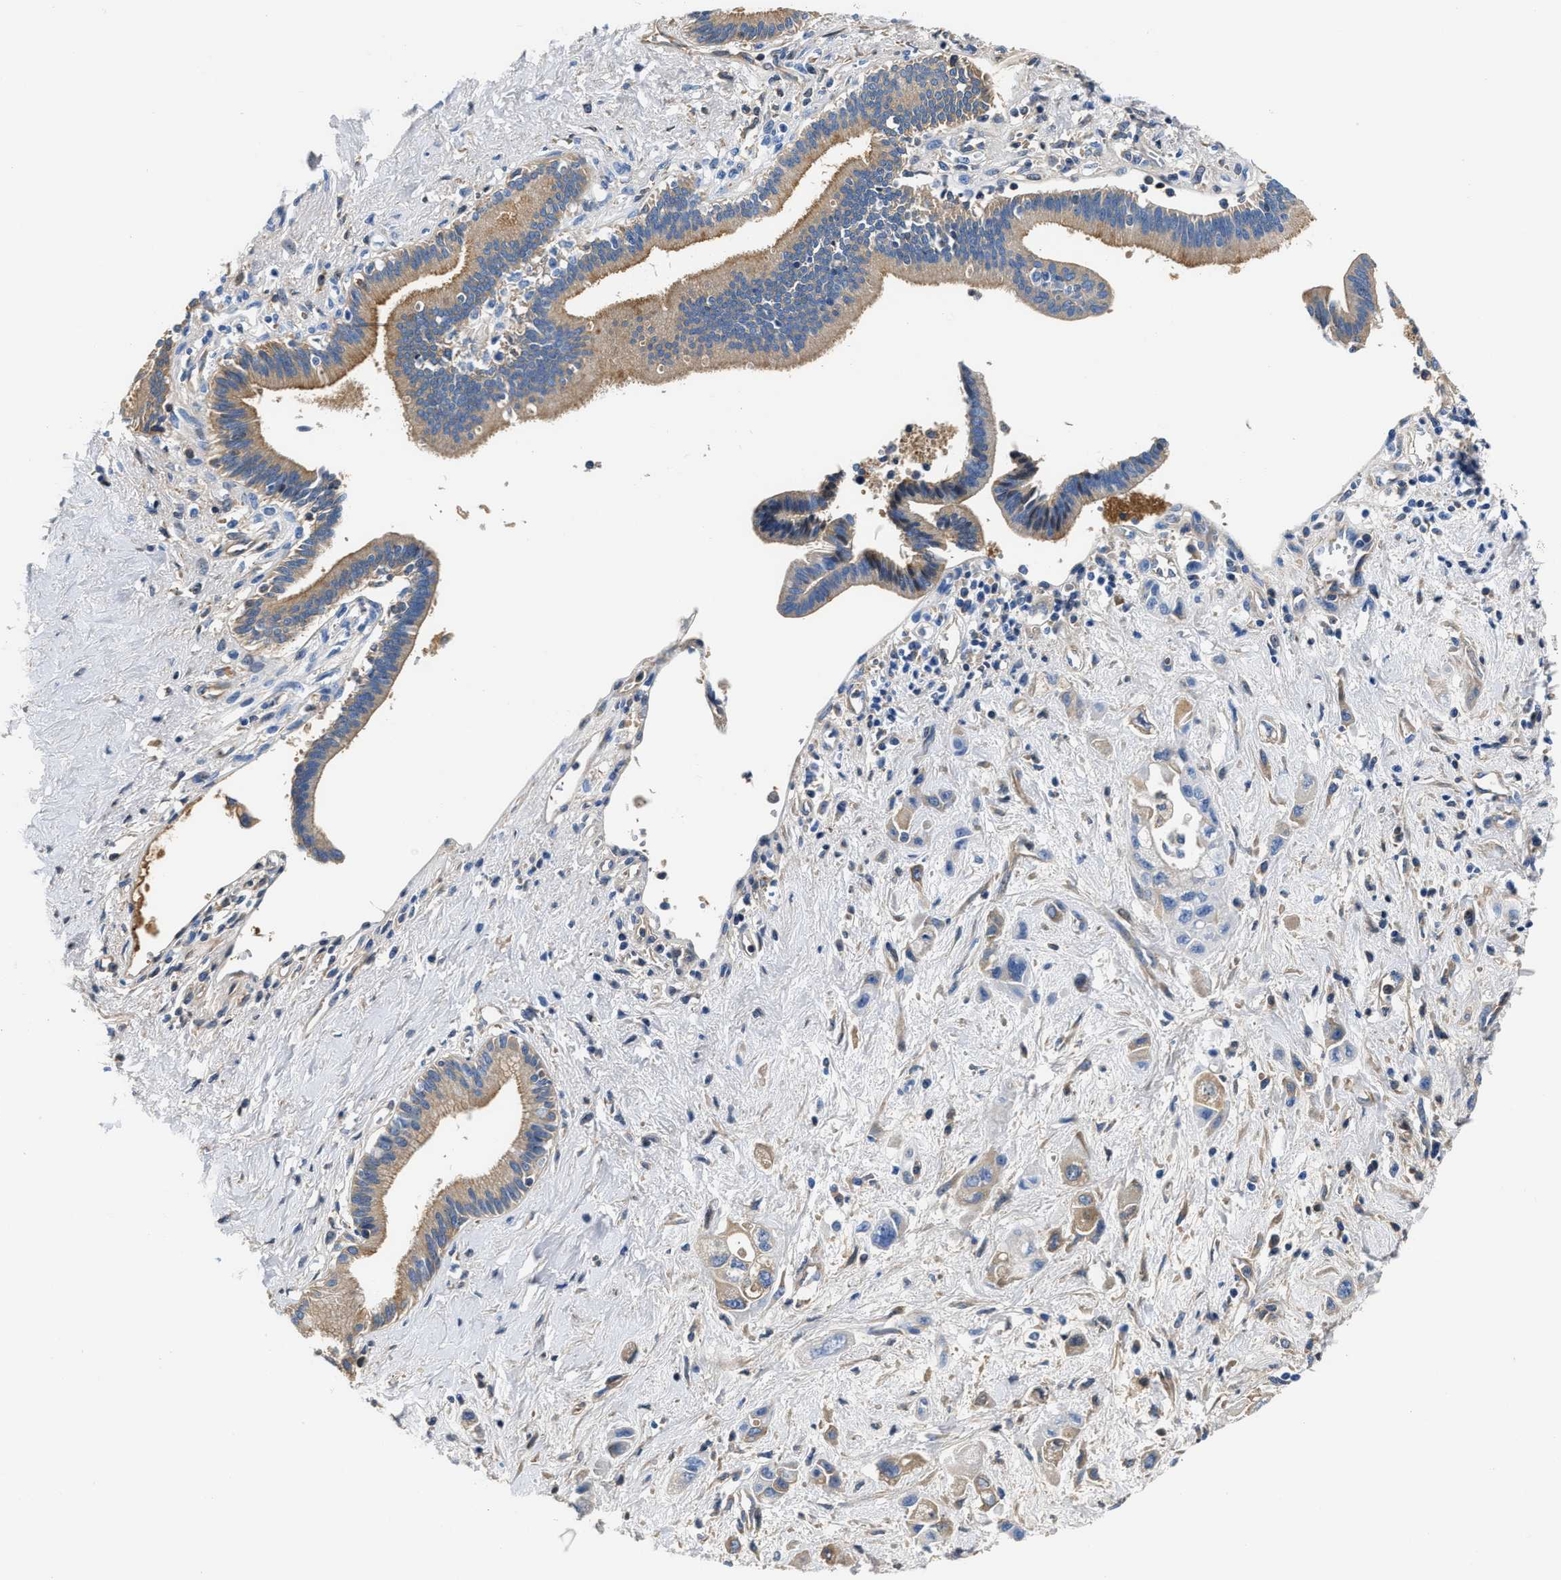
{"staining": {"intensity": "moderate", "quantity": ">75%", "location": "cytoplasmic/membranous"}, "tissue": "pancreatic cancer", "cell_type": "Tumor cells", "image_type": "cancer", "snomed": [{"axis": "morphology", "description": "Adenocarcinoma, NOS"}, {"axis": "topography", "description": "Pancreas"}], "caption": "Tumor cells reveal medium levels of moderate cytoplasmic/membranous expression in about >75% of cells in human pancreatic cancer.", "gene": "GC", "patient": {"sex": "female", "age": 66}}